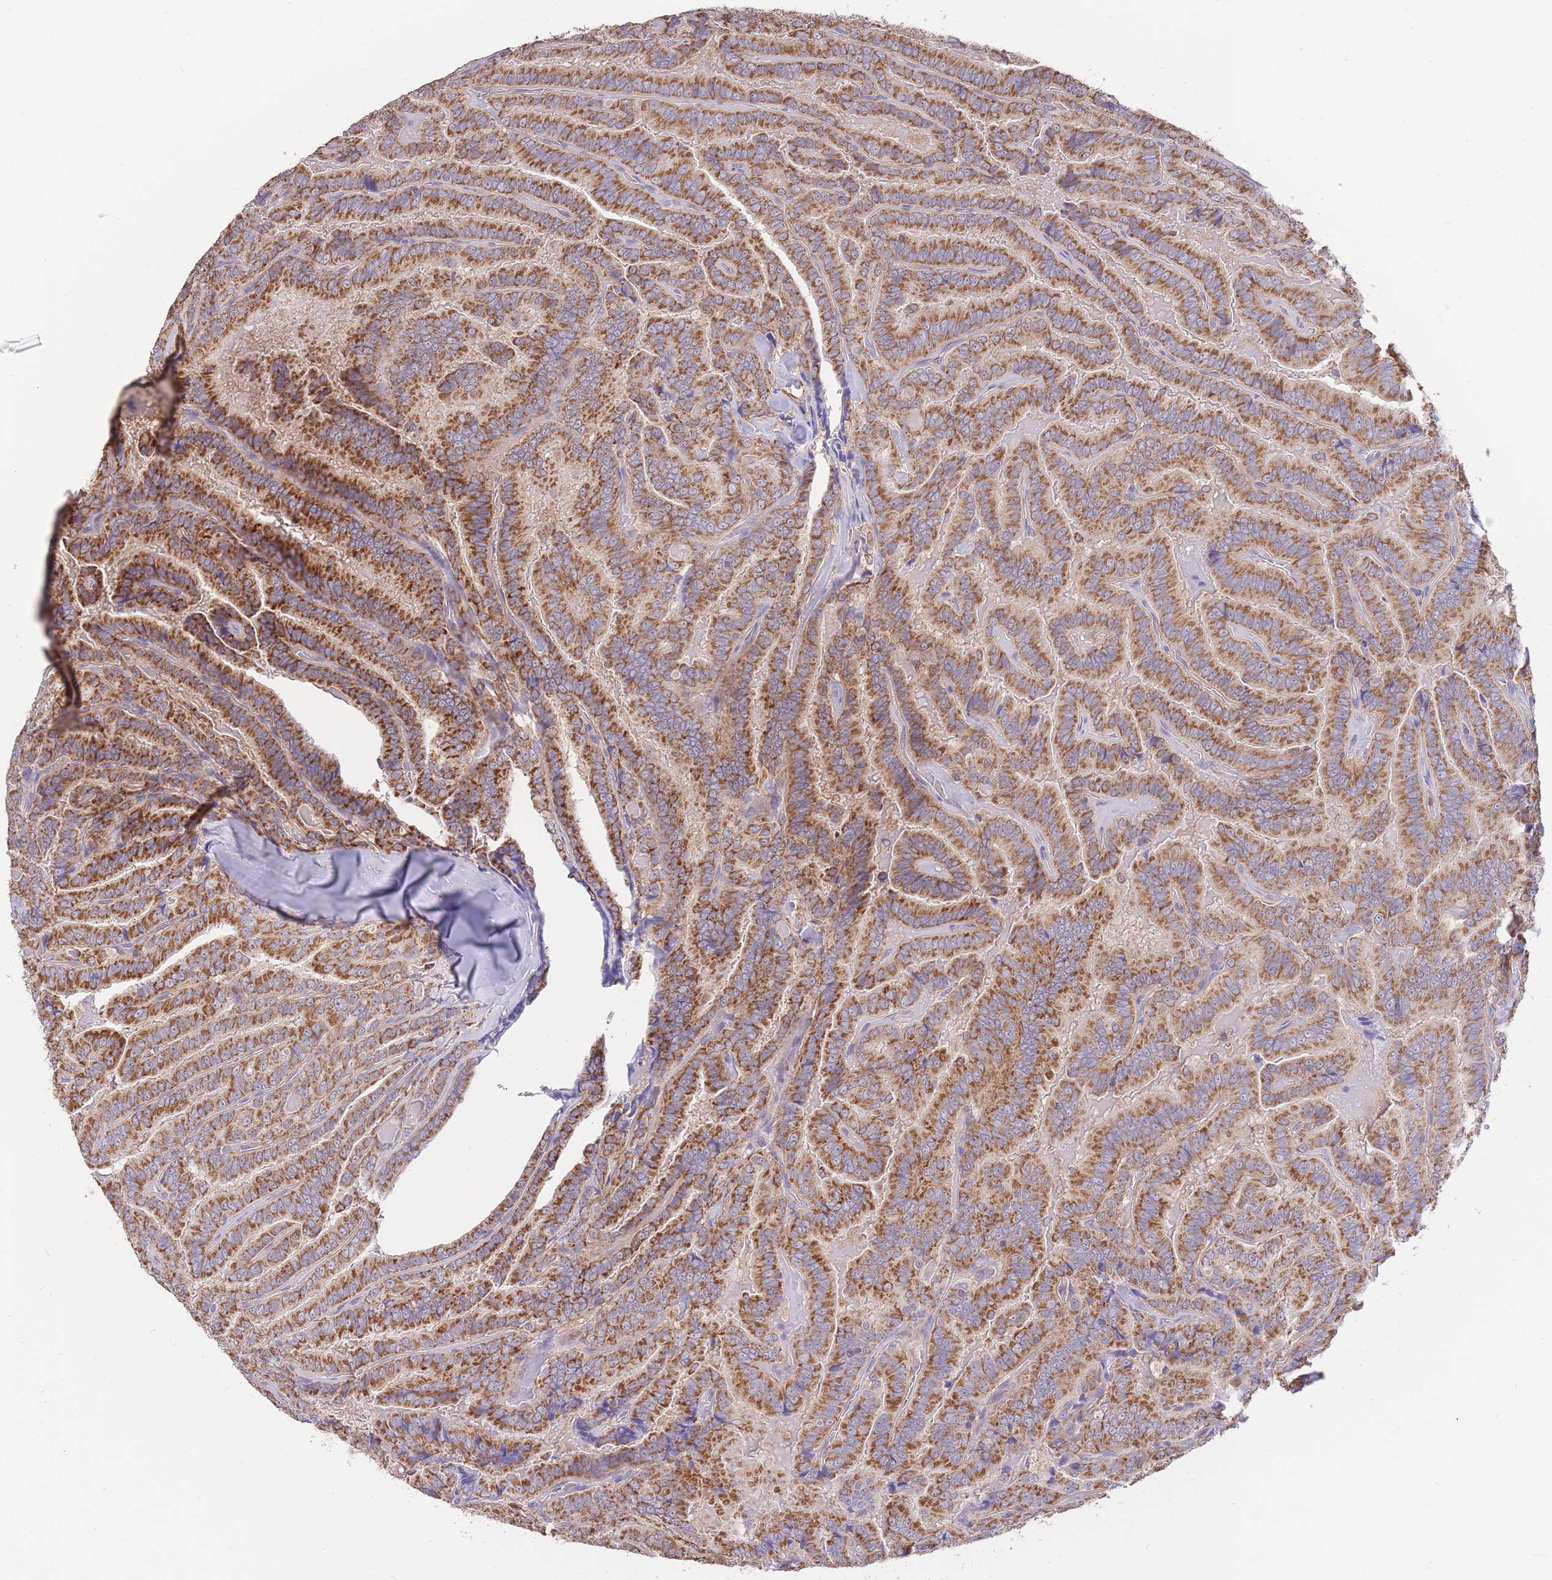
{"staining": {"intensity": "strong", "quantity": ">75%", "location": "cytoplasmic/membranous"}, "tissue": "thyroid cancer", "cell_type": "Tumor cells", "image_type": "cancer", "snomed": [{"axis": "morphology", "description": "Papillary adenocarcinoma, NOS"}, {"axis": "topography", "description": "Thyroid gland"}], "caption": "There is high levels of strong cytoplasmic/membranous staining in tumor cells of thyroid papillary adenocarcinoma, as demonstrated by immunohistochemical staining (brown color).", "gene": "PREP", "patient": {"sex": "male", "age": 61}}